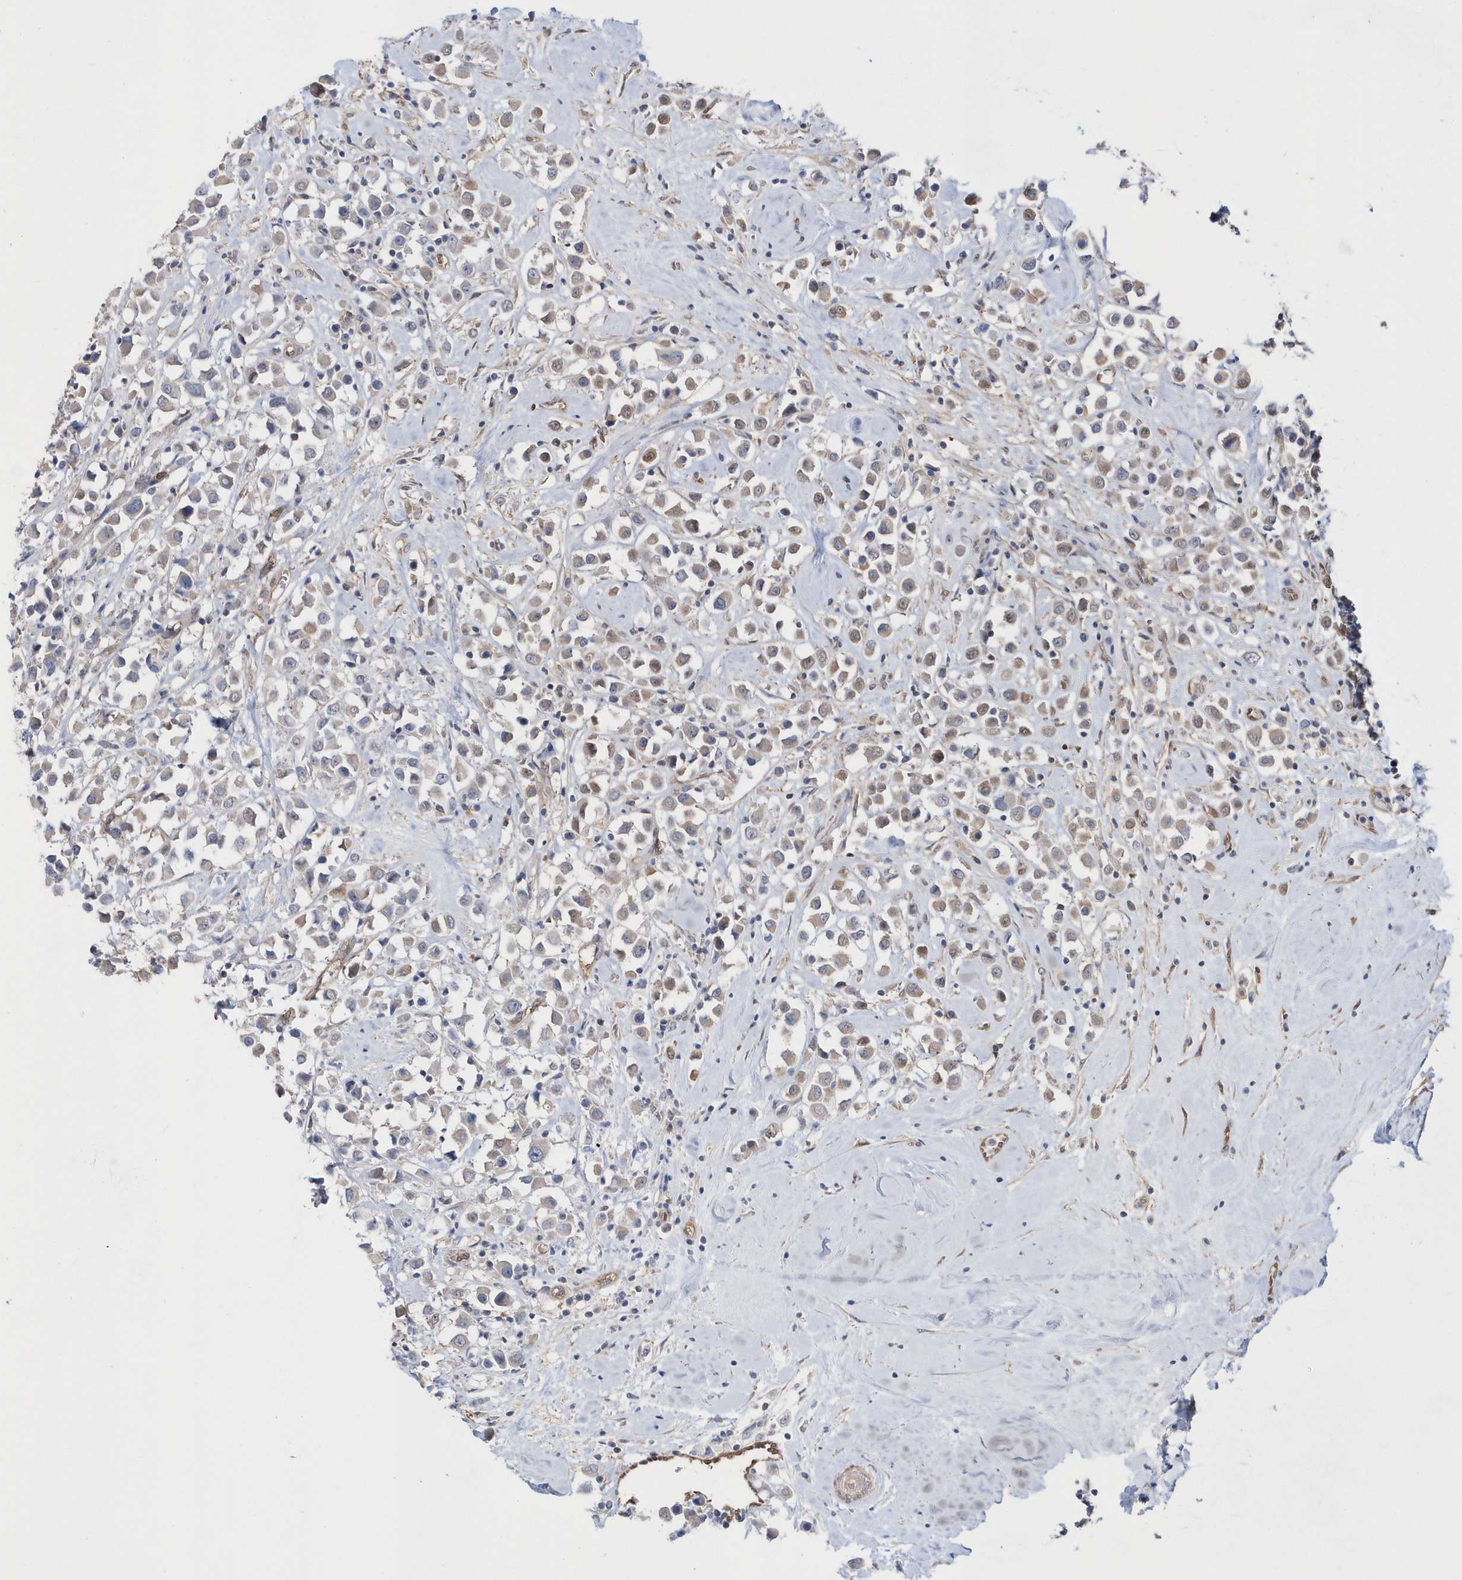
{"staining": {"intensity": "weak", "quantity": "25%-75%", "location": "cytoplasmic/membranous,nuclear"}, "tissue": "breast cancer", "cell_type": "Tumor cells", "image_type": "cancer", "snomed": [{"axis": "morphology", "description": "Duct carcinoma"}, {"axis": "topography", "description": "Breast"}], "caption": "About 25%-75% of tumor cells in human breast invasive ductal carcinoma show weak cytoplasmic/membranous and nuclear protein positivity as visualized by brown immunohistochemical staining.", "gene": "BDH2", "patient": {"sex": "female", "age": 61}}